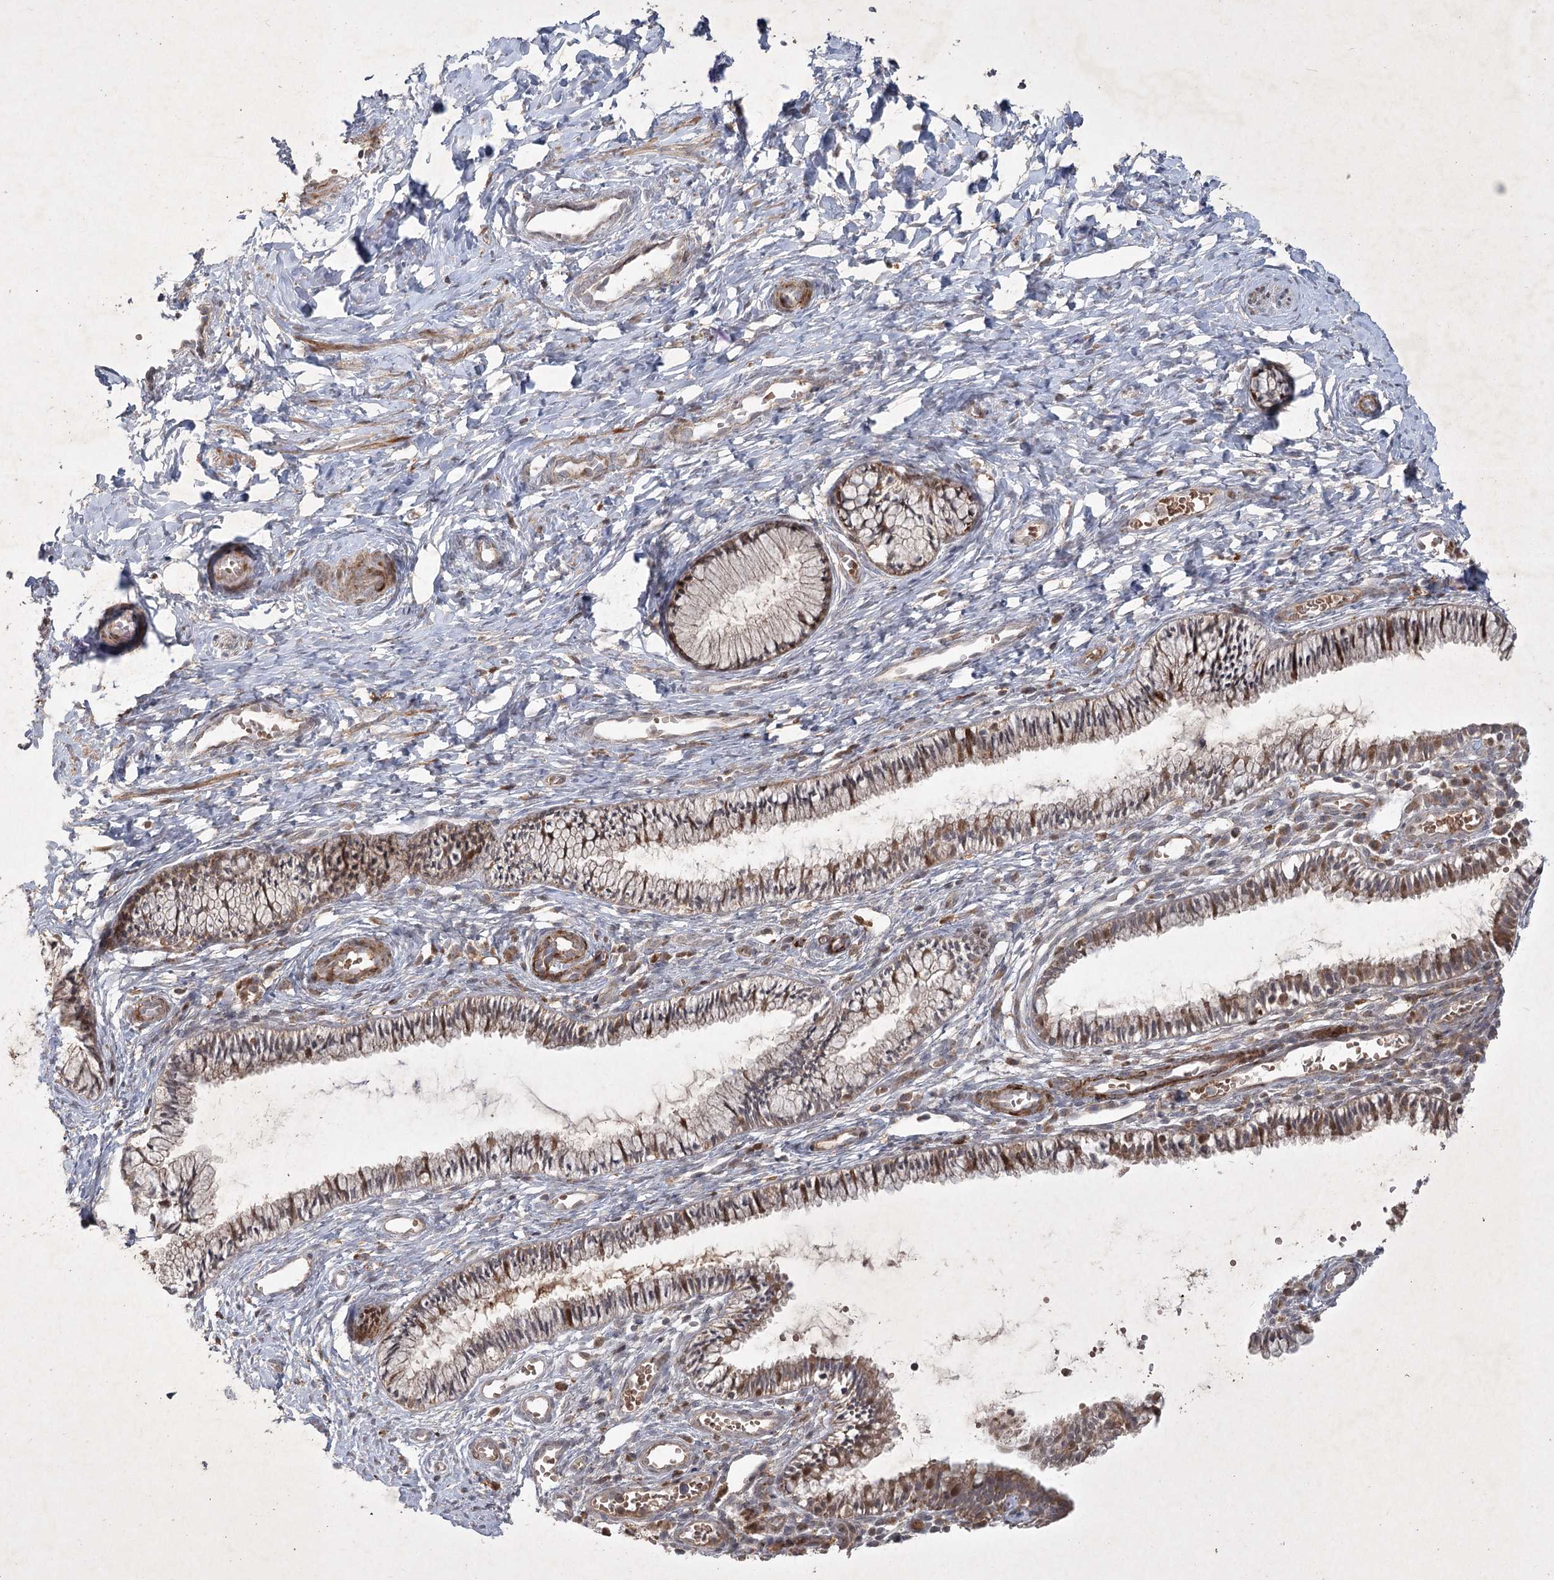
{"staining": {"intensity": "moderate", "quantity": ">75%", "location": "cytoplasmic/membranous,nuclear"}, "tissue": "cervix", "cell_type": "Glandular cells", "image_type": "normal", "snomed": [{"axis": "morphology", "description": "Normal tissue, NOS"}, {"axis": "topography", "description": "Cervix"}], "caption": "About >75% of glandular cells in unremarkable human cervix demonstrate moderate cytoplasmic/membranous,nuclear protein expression as visualized by brown immunohistochemical staining.", "gene": "KBTBD4", "patient": {"sex": "female", "age": 27}}